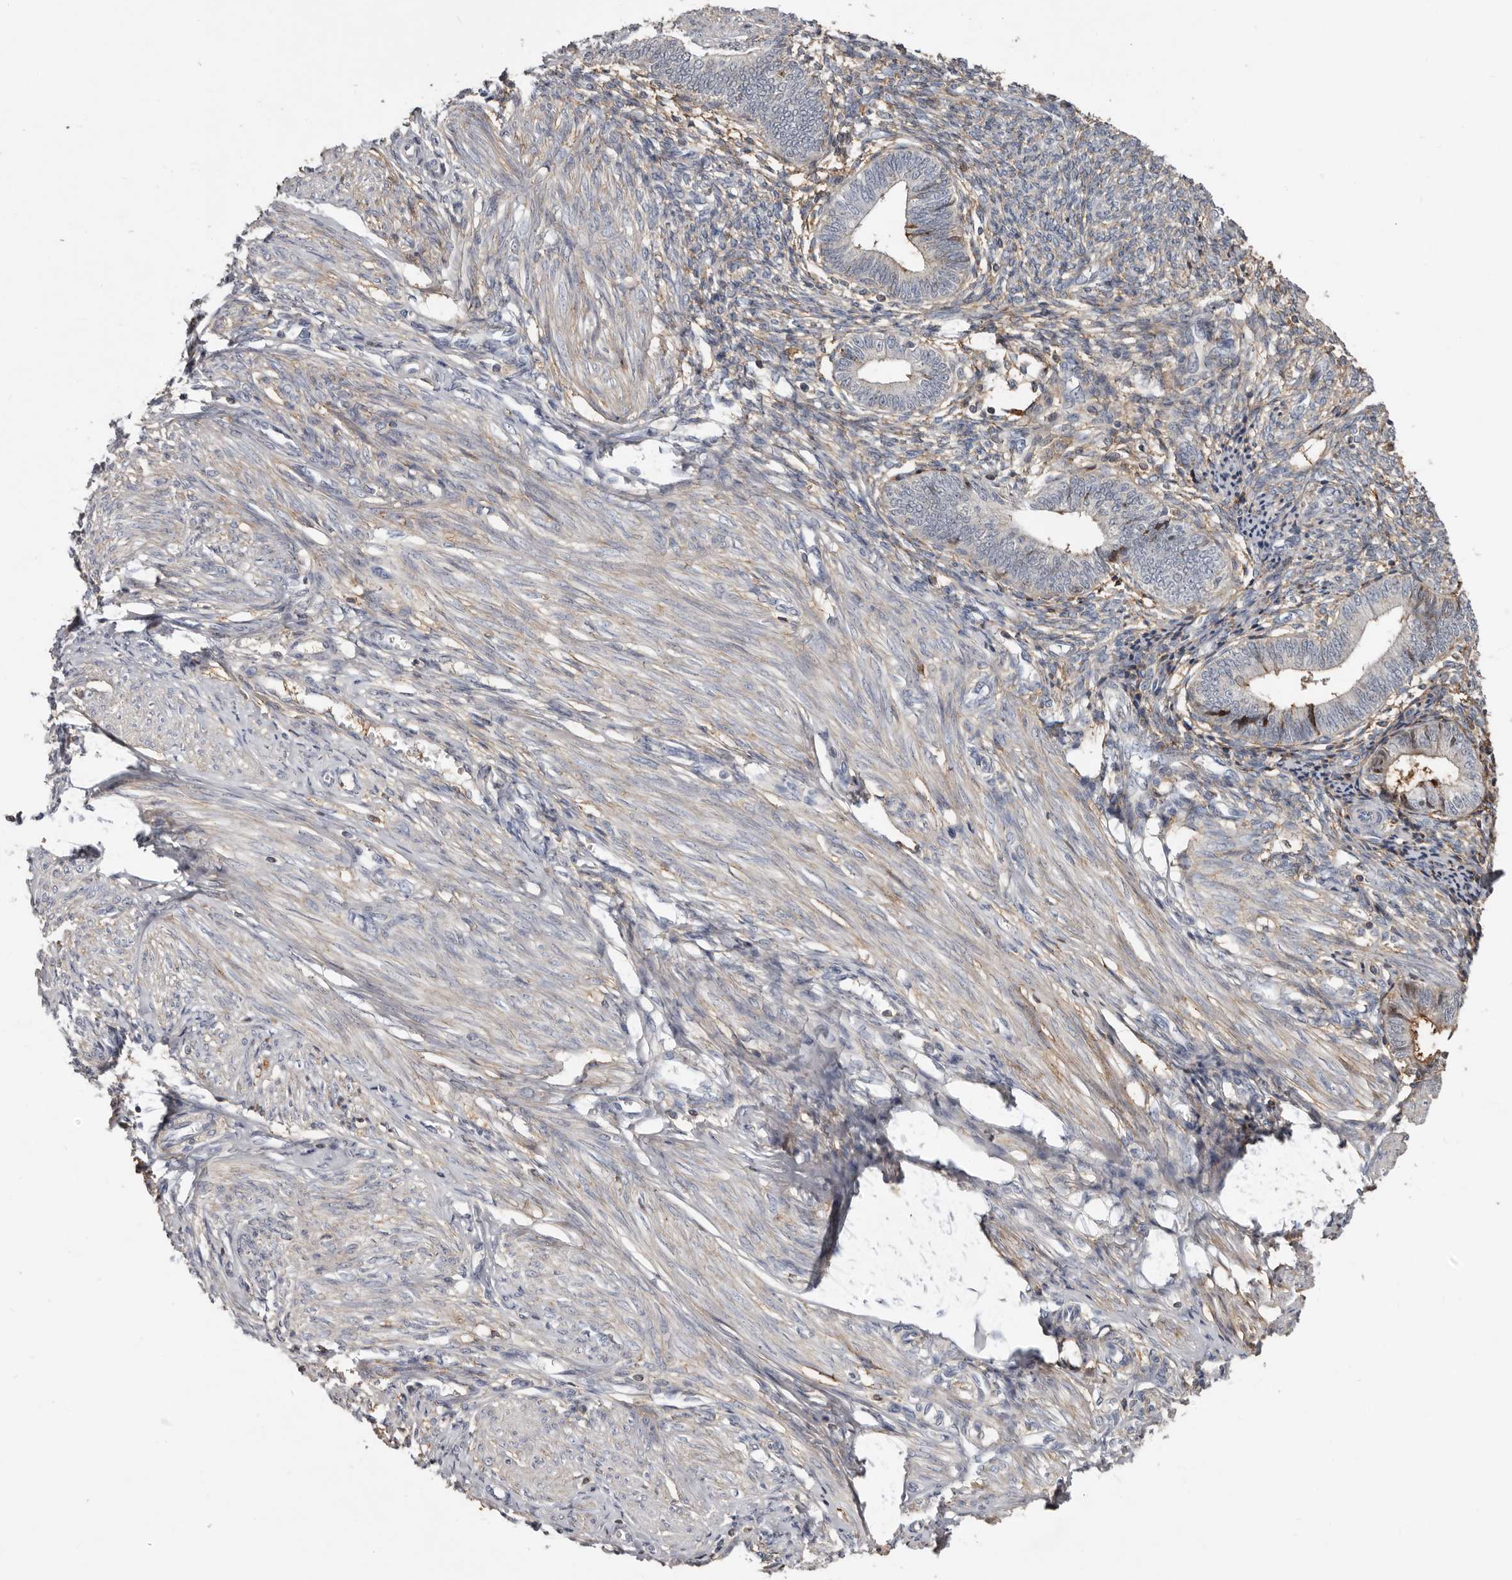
{"staining": {"intensity": "moderate", "quantity": "25%-75%", "location": "cytoplasmic/membranous"}, "tissue": "endometrium", "cell_type": "Cells in endometrial stroma", "image_type": "normal", "snomed": [{"axis": "morphology", "description": "Normal tissue, NOS"}, {"axis": "topography", "description": "Endometrium"}], "caption": "Endometrium stained with a protein marker shows moderate staining in cells in endometrial stroma.", "gene": "KIF26B", "patient": {"sex": "female", "age": 46}}